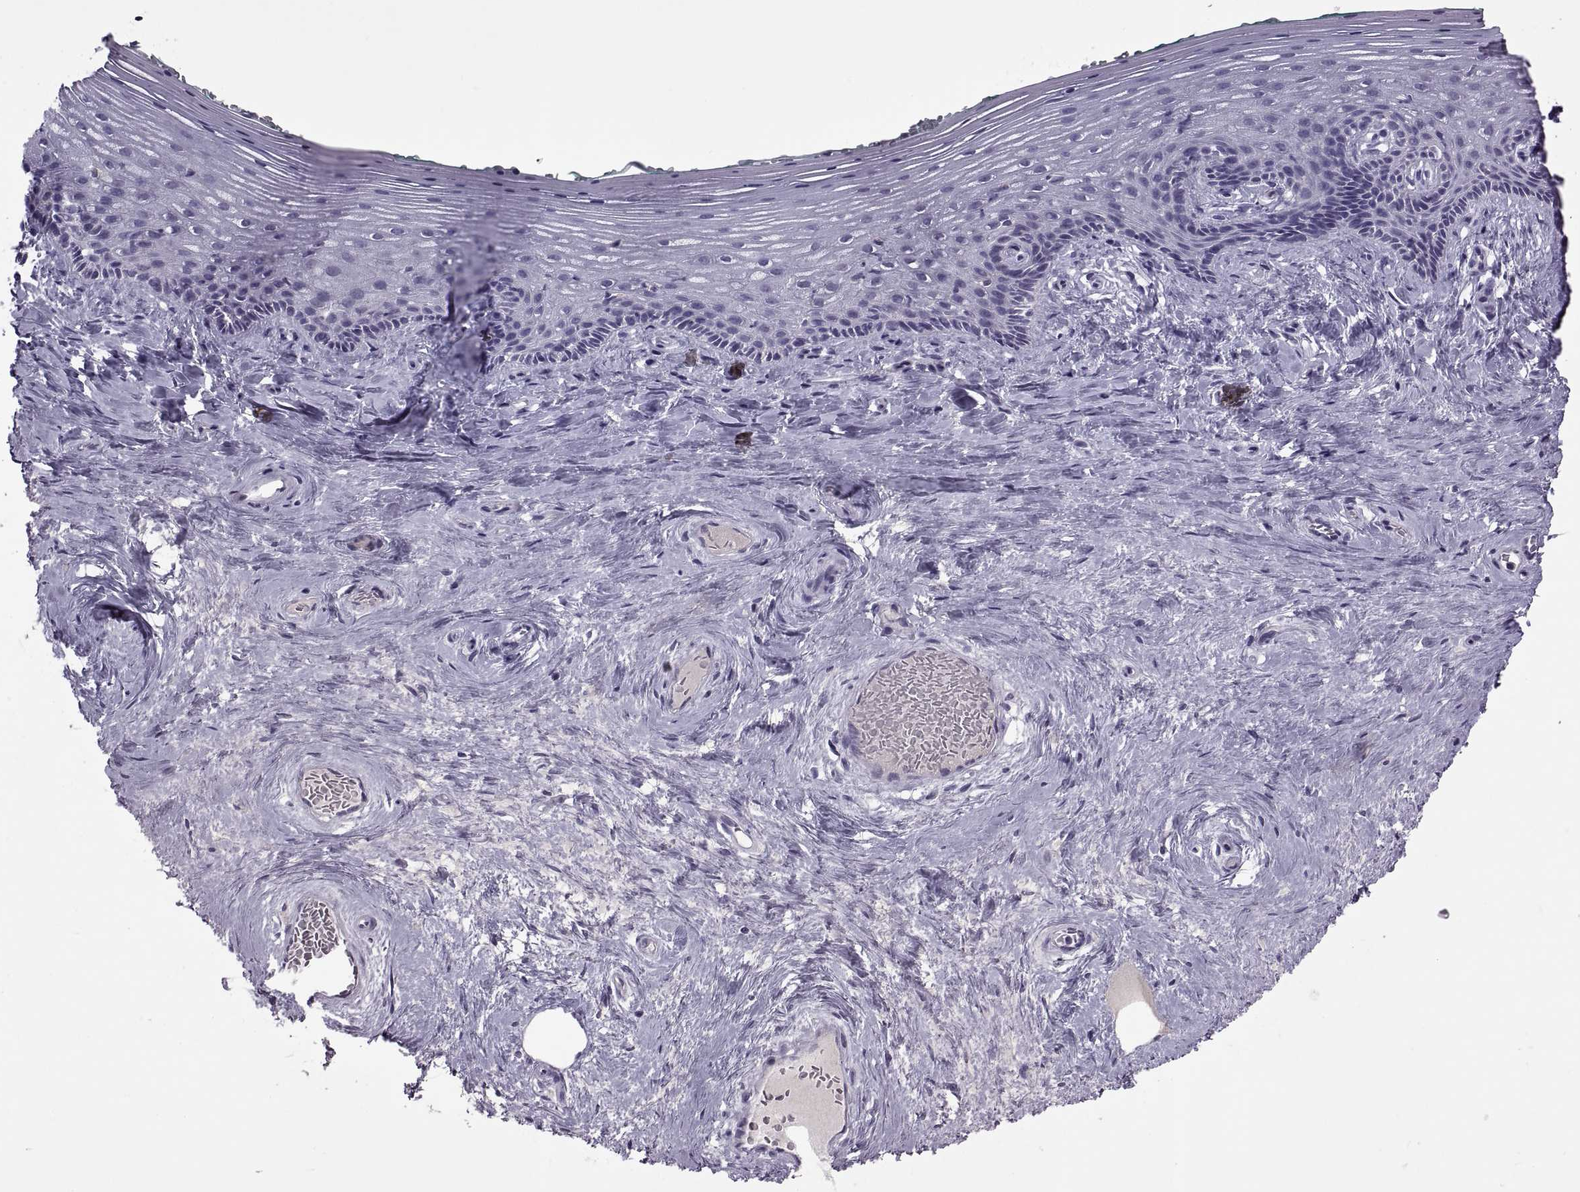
{"staining": {"intensity": "negative", "quantity": "none", "location": "none"}, "tissue": "vagina", "cell_type": "Squamous epithelial cells", "image_type": "normal", "snomed": [{"axis": "morphology", "description": "Normal tissue, NOS"}, {"axis": "topography", "description": "Vagina"}], "caption": "Immunohistochemistry photomicrograph of normal vagina: human vagina stained with DAB (3,3'-diaminobenzidine) displays no significant protein positivity in squamous epithelial cells. The staining is performed using DAB brown chromogen with nuclei counter-stained in using hematoxylin.", "gene": "RSPH6A", "patient": {"sex": "female", "age": 45}}